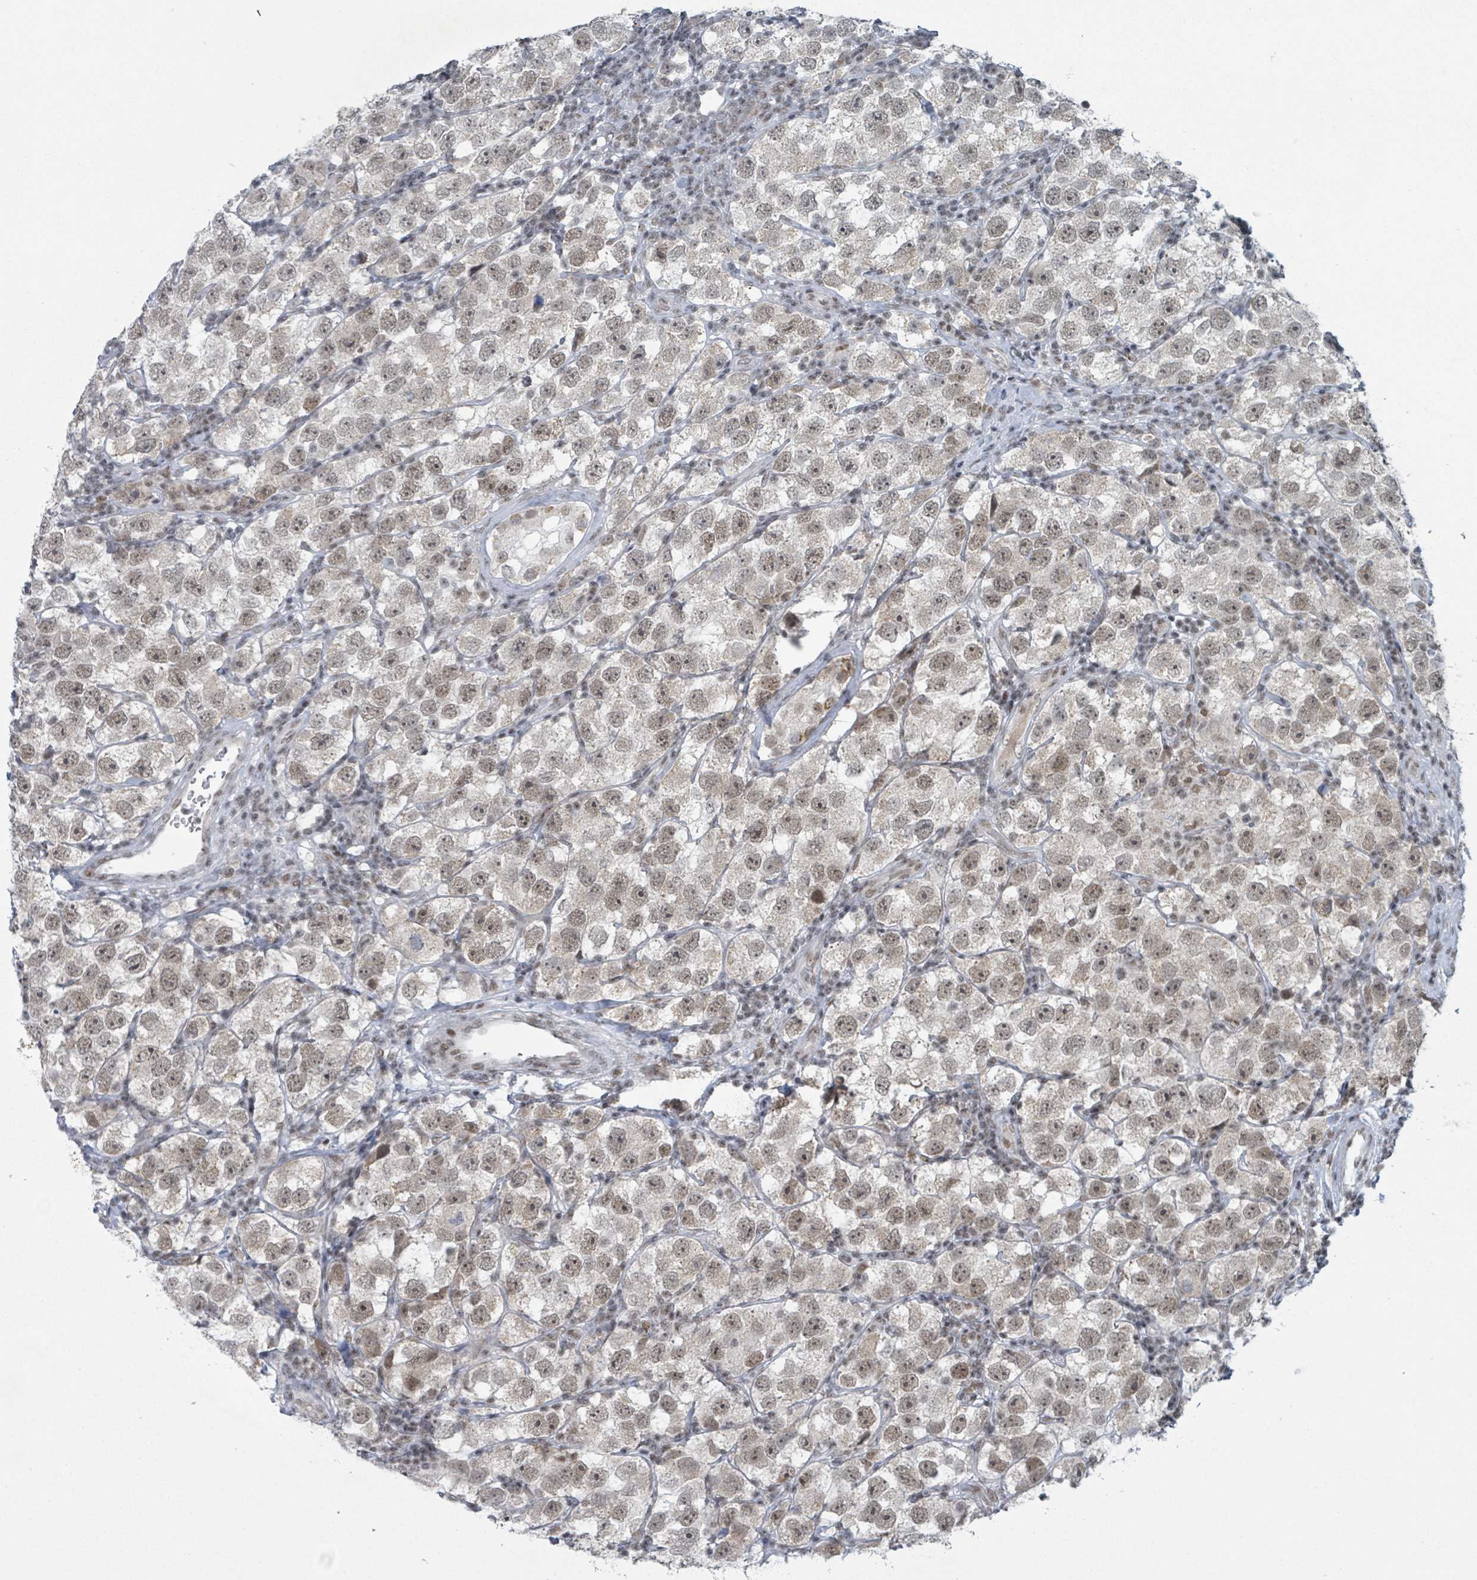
{"staining": {"intensity": "moderate", "quantity": ">75%", "location": "nuclear"}, "tissue": "testis cancer", "cell_type": "Tumor cells", "image_type": "cancer", "snomed": [{"axis": "morphology", "description": "Seminoma, NOS"}, {"axis": "topography", "description": "Testis"}], "caption": "Immunohistochemistry (IHC) of human testis cancer (seminoma) exhibits medium levels of moderate nuclear expression in approximately >75% of tumor cells.", "gene": "BANP", "patient": {"sex": "male", "age": 26}}